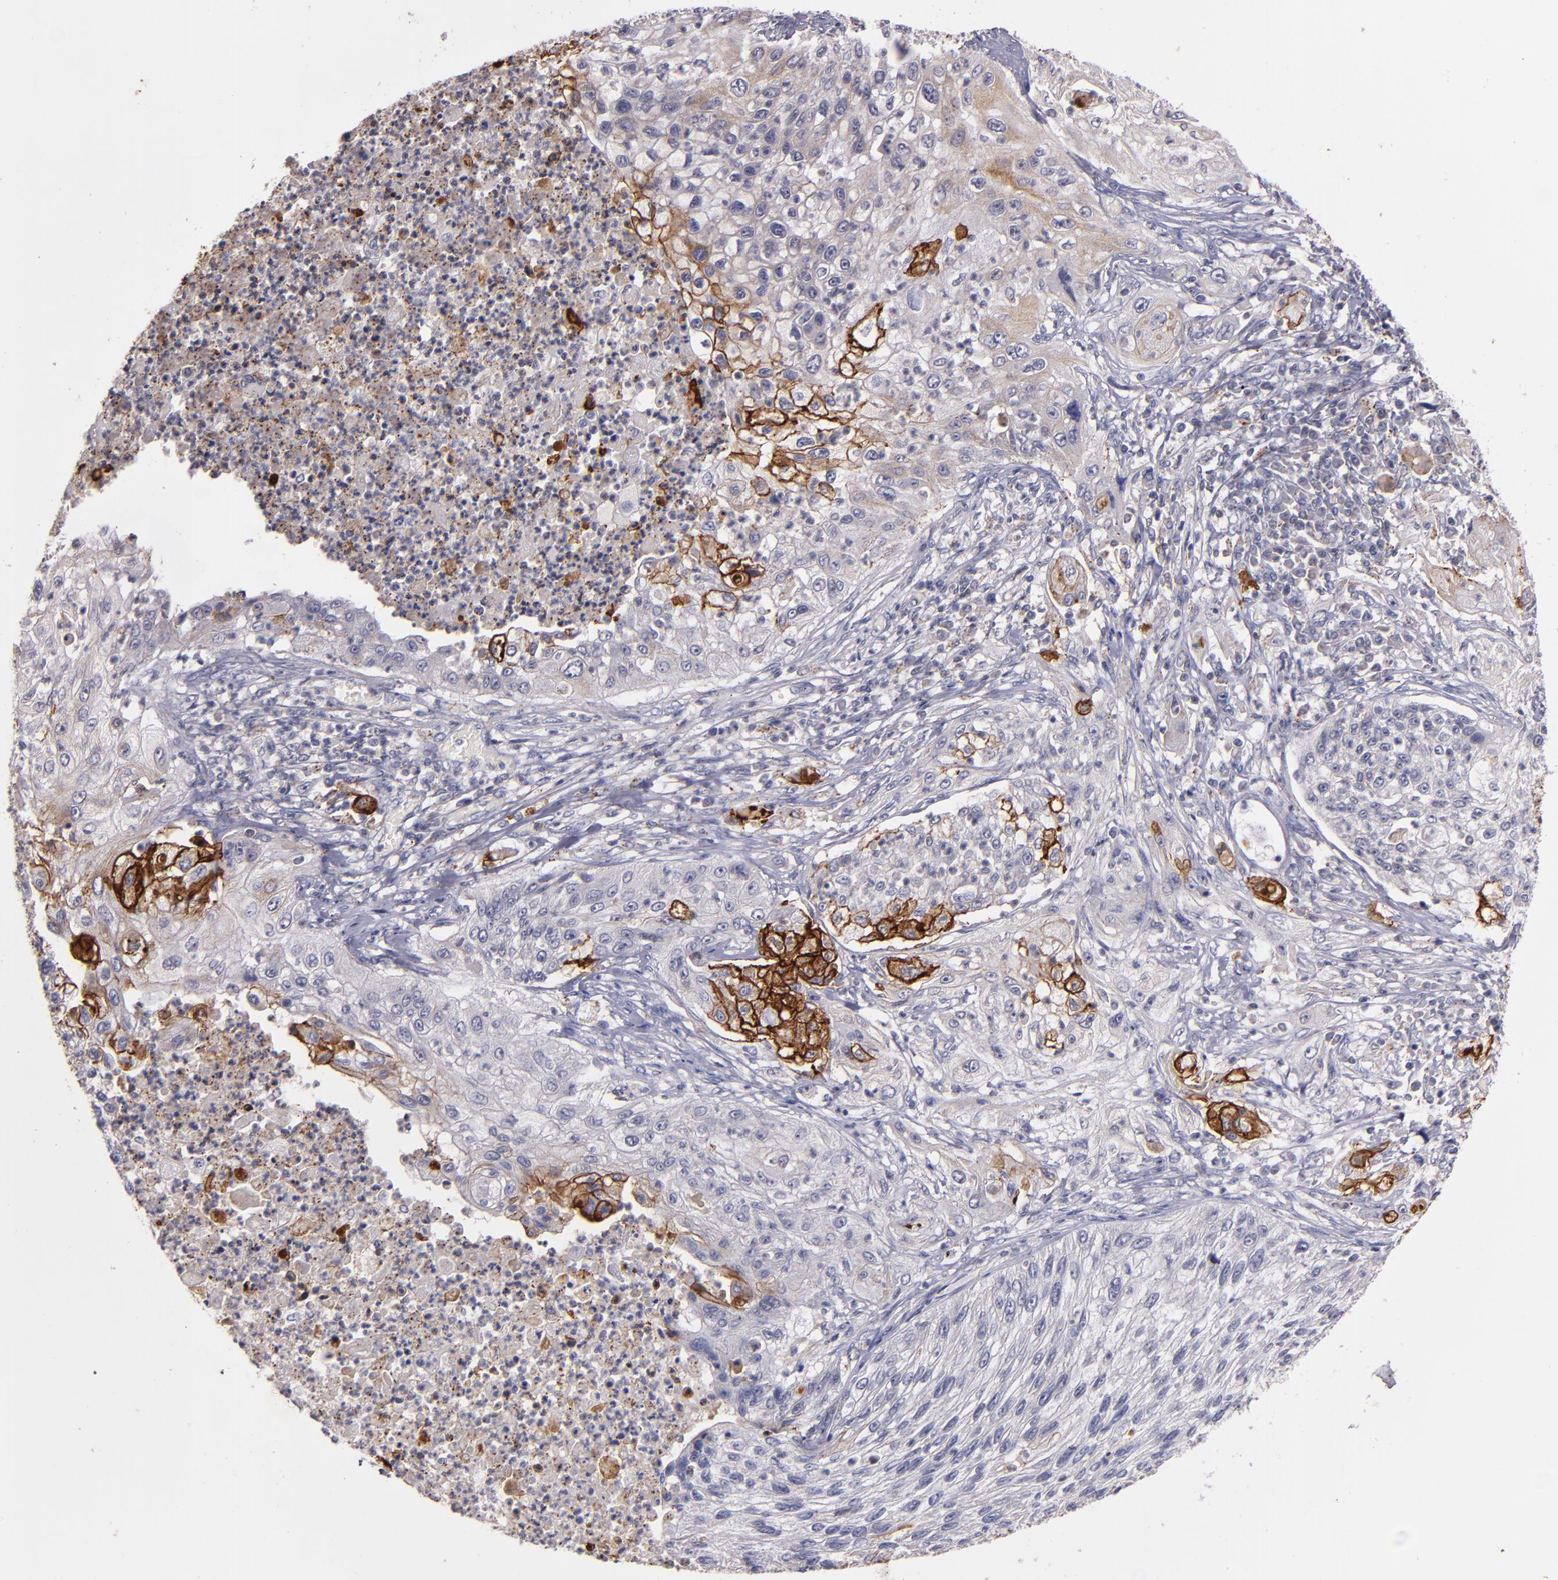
{"staining": {"intensity": "moderate", "quantity": ">75%", "location": "cytoplasmic/membranous"}, "tissue": "lung cancer", "cell_type": "Tumor cells", "image_type": "cancer", "snomed": [{"axis": "morphology", "description": "Inflammation, NOS"}, {"axis": "morphology", "description": "Squamous cell carcinoma, NOS"}, {"axis": "topography", "description": "Lymph node"}, {"axis": "topography", "description": "Soft tissue"}, {"axis": "topography", "description": "Lung"}], "caption": "Moderate cytoplasmic/membranous positivity for a protein is present in approximately >75% of tumor cells of lung cancer using immunohistochemistry (IHC).", "gene": "SYP", "patient": {"sex": "male", "age": 66}}